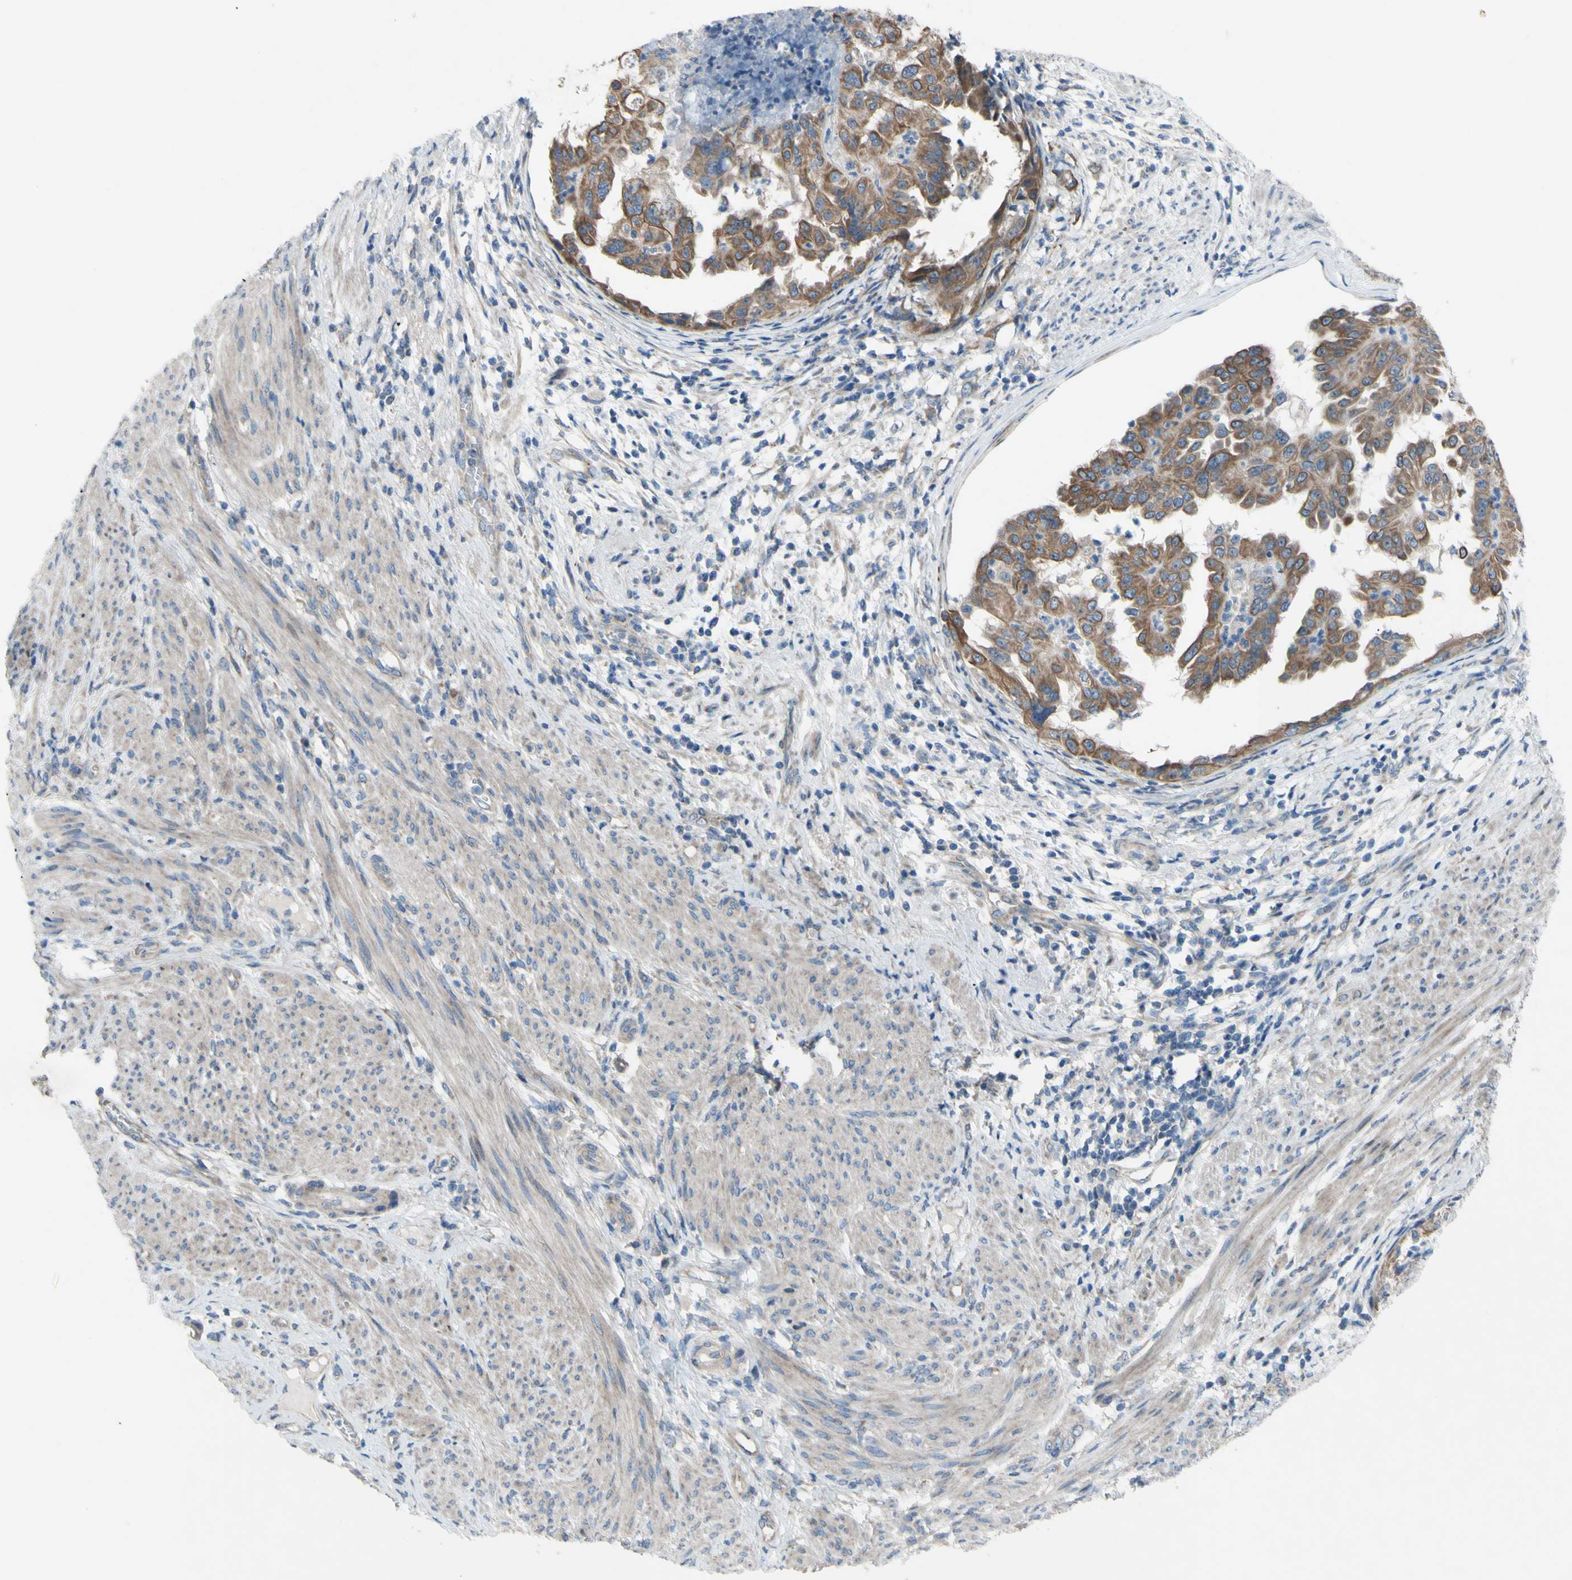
{"staining": {"intensity": "moderate", "quantity": ">75%", "location": "cytoplasmic/membranous"}, "tissue": "endometrial cancer", "cell_type": "Tumor cells", "image_type": "cancer", "snomed": [{"axis": "morphology", "description": "Adenocarcinoma, NOS"}, {"axis": "topography", "description": "Endometrium"}], "caption": "Tumor cells demonstrate medium levels of moderate cytoplasmic/membranous staining in about >75% of cells in endometrial cancer.", "gene": "GRAMD2B", "patient": {"sex": "female", "age": 85}}